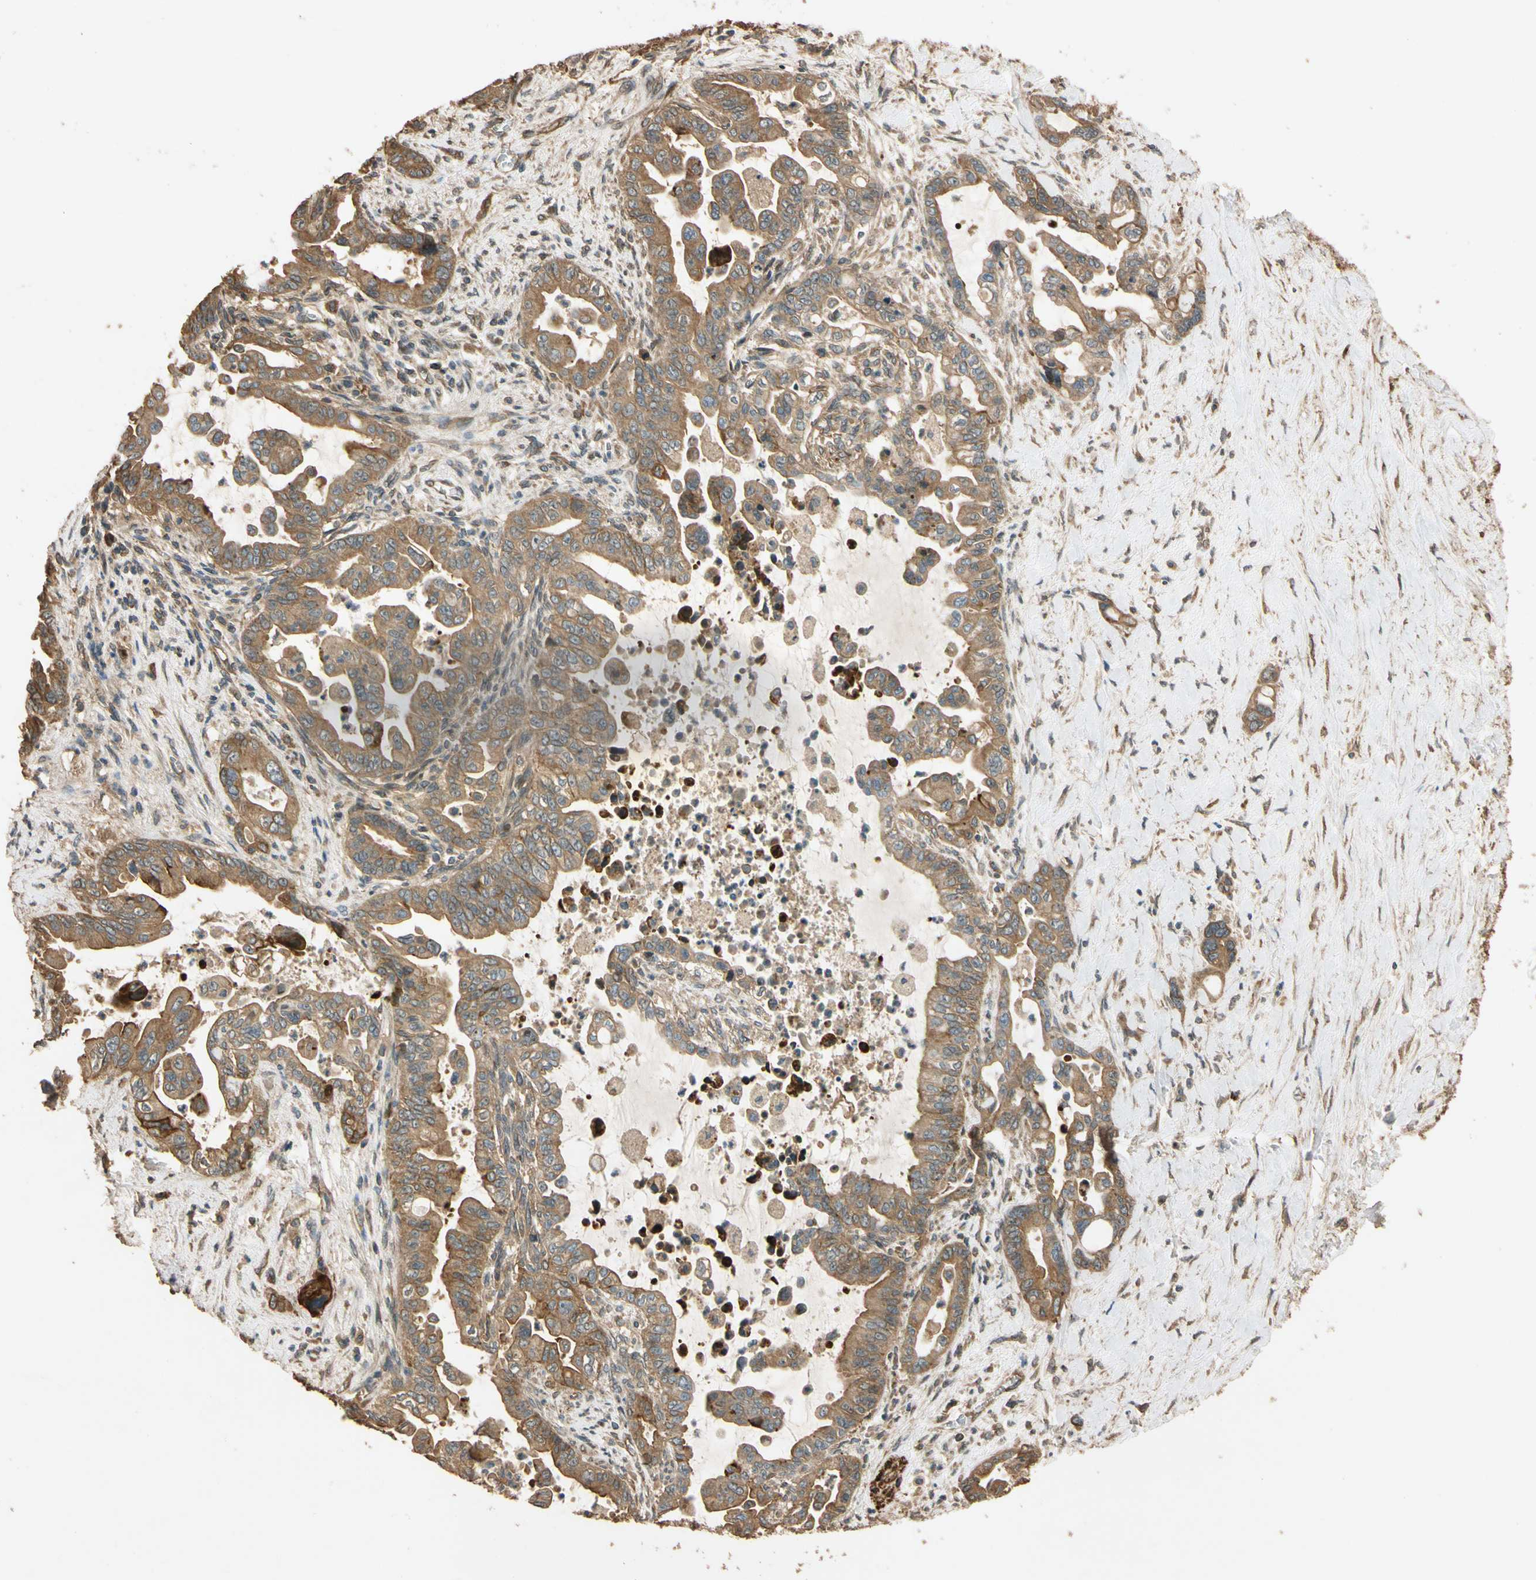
{"staining": {"intensity": "strong", "quantity": ">75%", "location": "cytoplasmic/membranous"}, "tissue": "pancreatic cancer", "cell_type": "Tumor cells", "image_type": "cancer", "snomed": [{"axis": "morphology", "description": "Adenocarcinoma, NOS"}, {"axis": "topography", "description": "Pancreas"}], "caption": "Brown immunohistochemical staining in pancreatic cancer displays strong cytoplasmic/membranous staining in approximately >75% of tumor cells.", "gene": "MGRN1", "patient": {"sex": "male", "age": 70}}